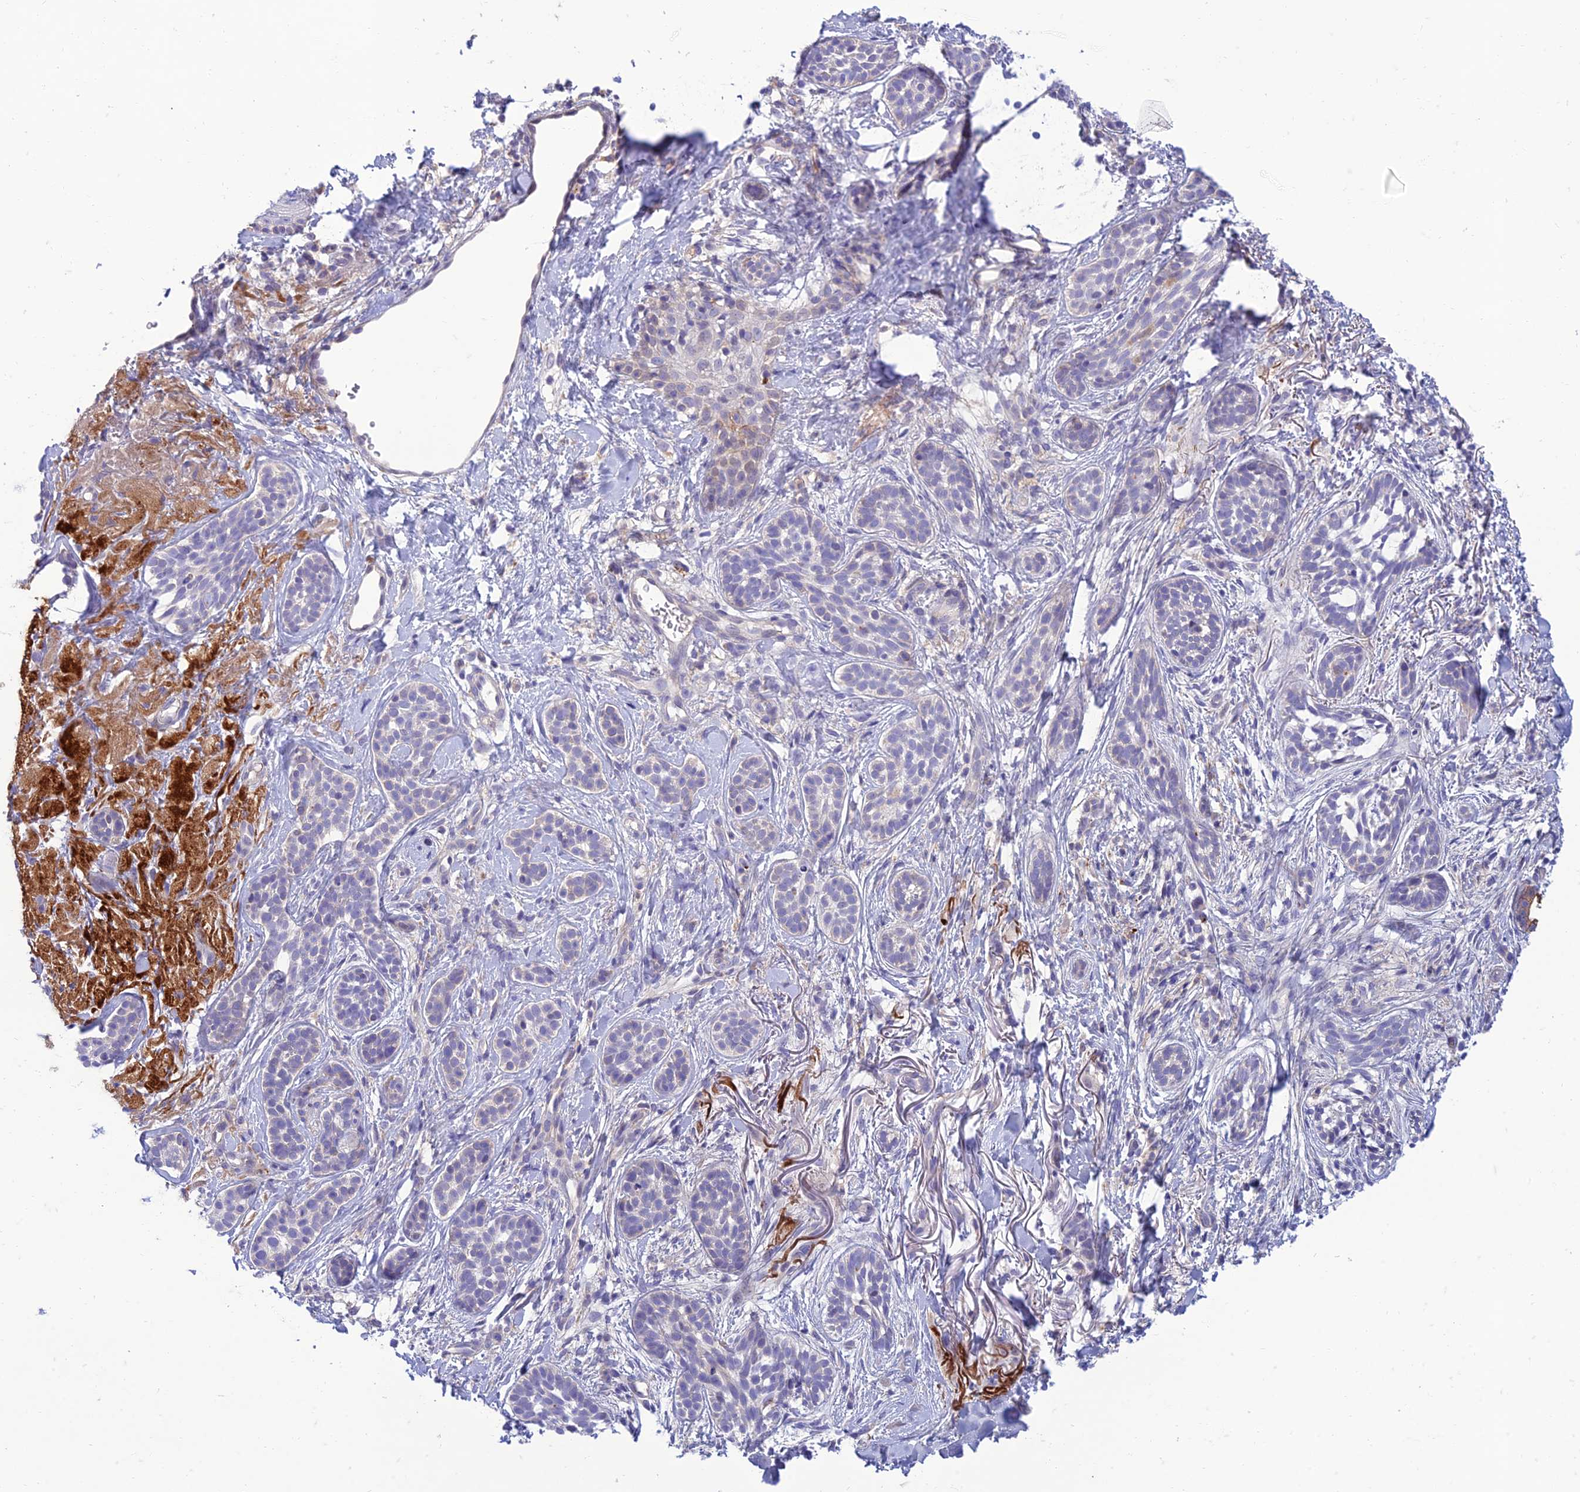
{"staining": {"intensity": "negative", "quantity": "none", "location": "none"}, "tissue": "skin cancer", "cell_type": "Tumor cells", "image_type": "cancer", "snomed": [{"axis": "morphology", "description": "Basal cell carcinoma"}, {"axis": "topography", "description": "Skin"}], "caption": "Skin basal cell carcinoma was stained to show a protein in brown. There is no significant staining in tumor cells.", "gene": "IRAK3", "patient": {"sex": "male", "age": 71}}